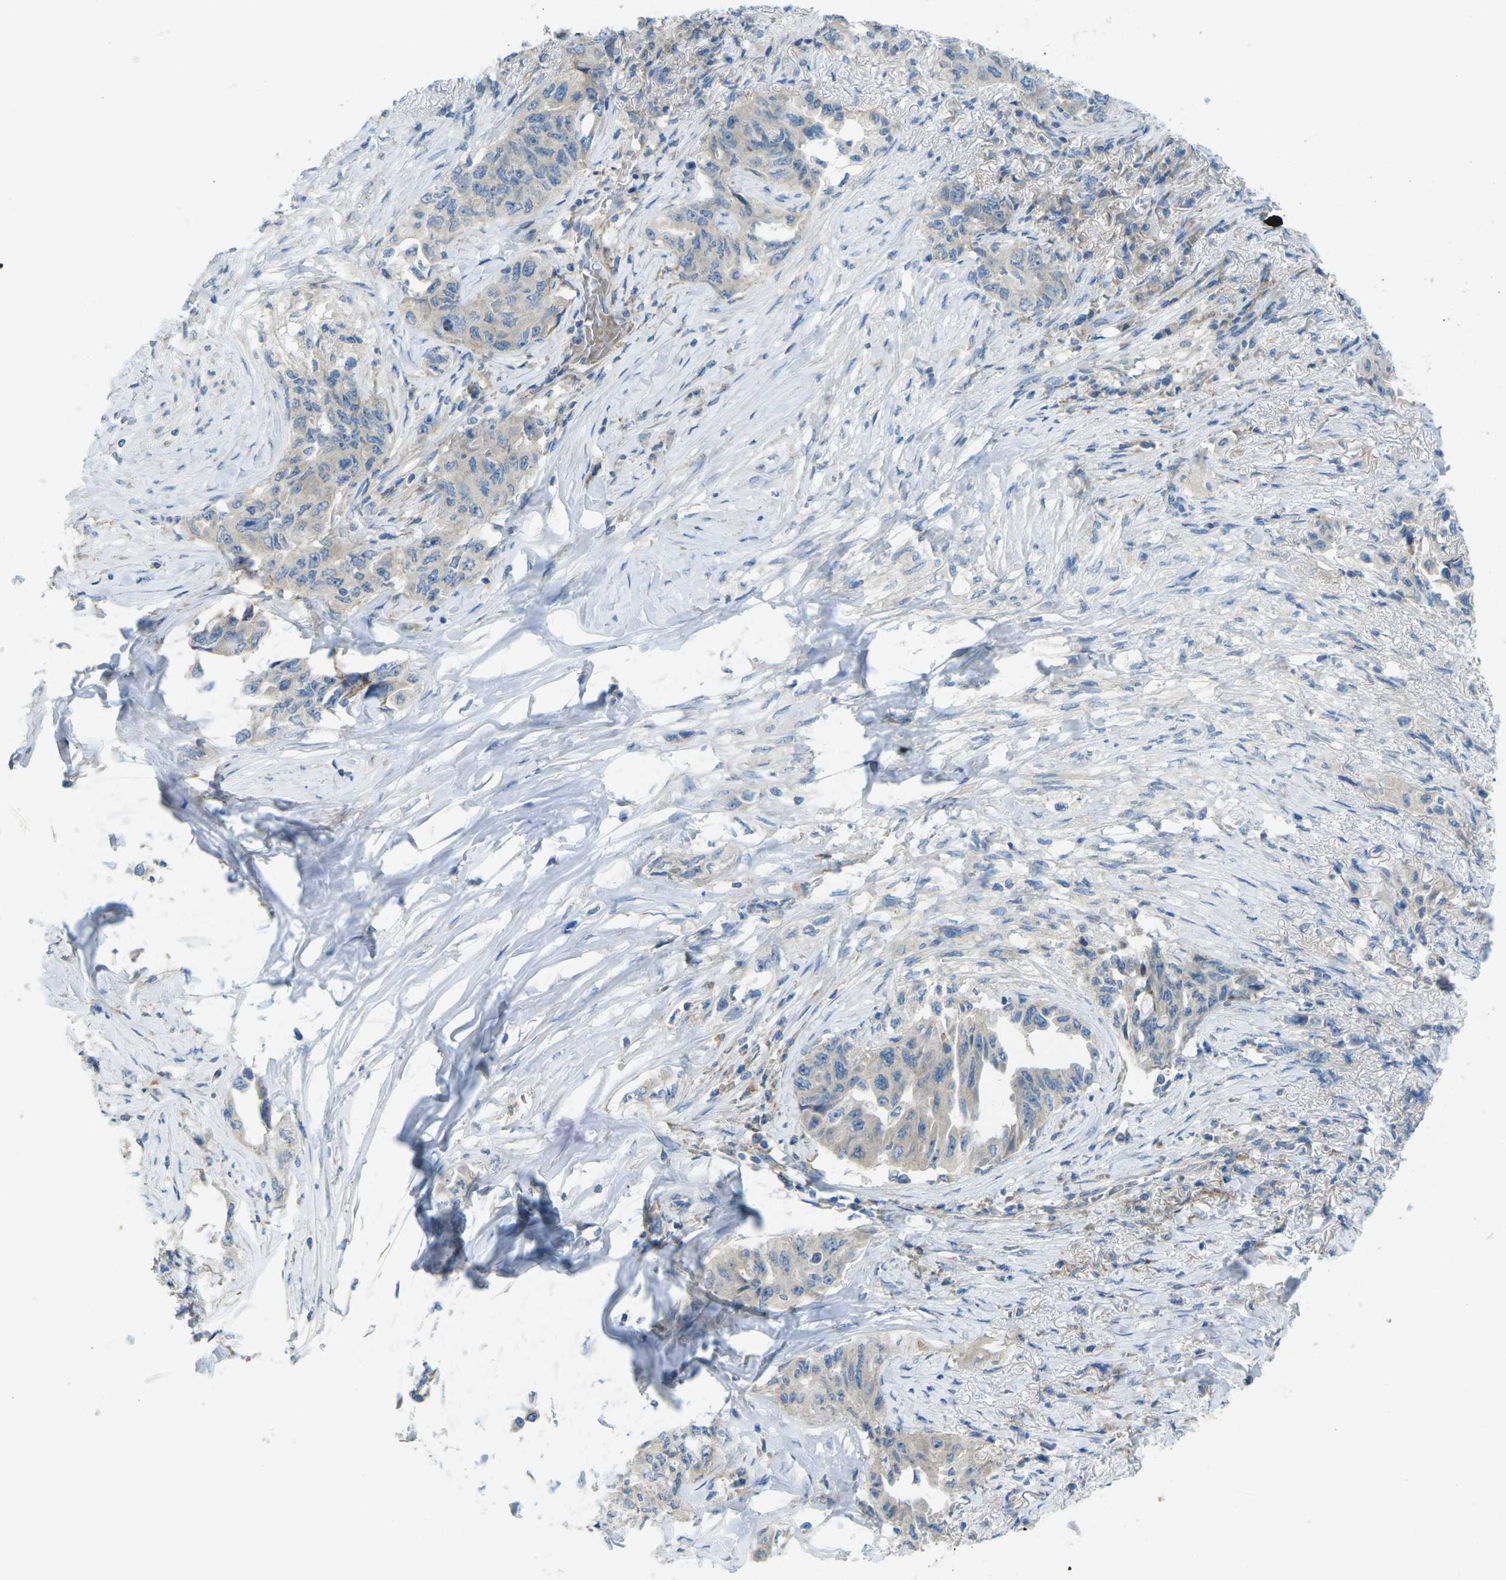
{"staining": {"intensity": "negative", "quantity": "none", "location": "none"}, "tissue": "lung cancer", "cell_type": "Tumor cells", "image_type": "cancer", "snomed": [{"axis": "morphology", "description": "Adenocarcinoma, NOS"}, {"axis": "topography", "description": "Lung"}], "caption": "The histopathology image reveals no staining of tumor cells in lung cancer (adenocarcinoma).", "gene": "MYLK4", "patient": {"sex": "female", "age": 51}}